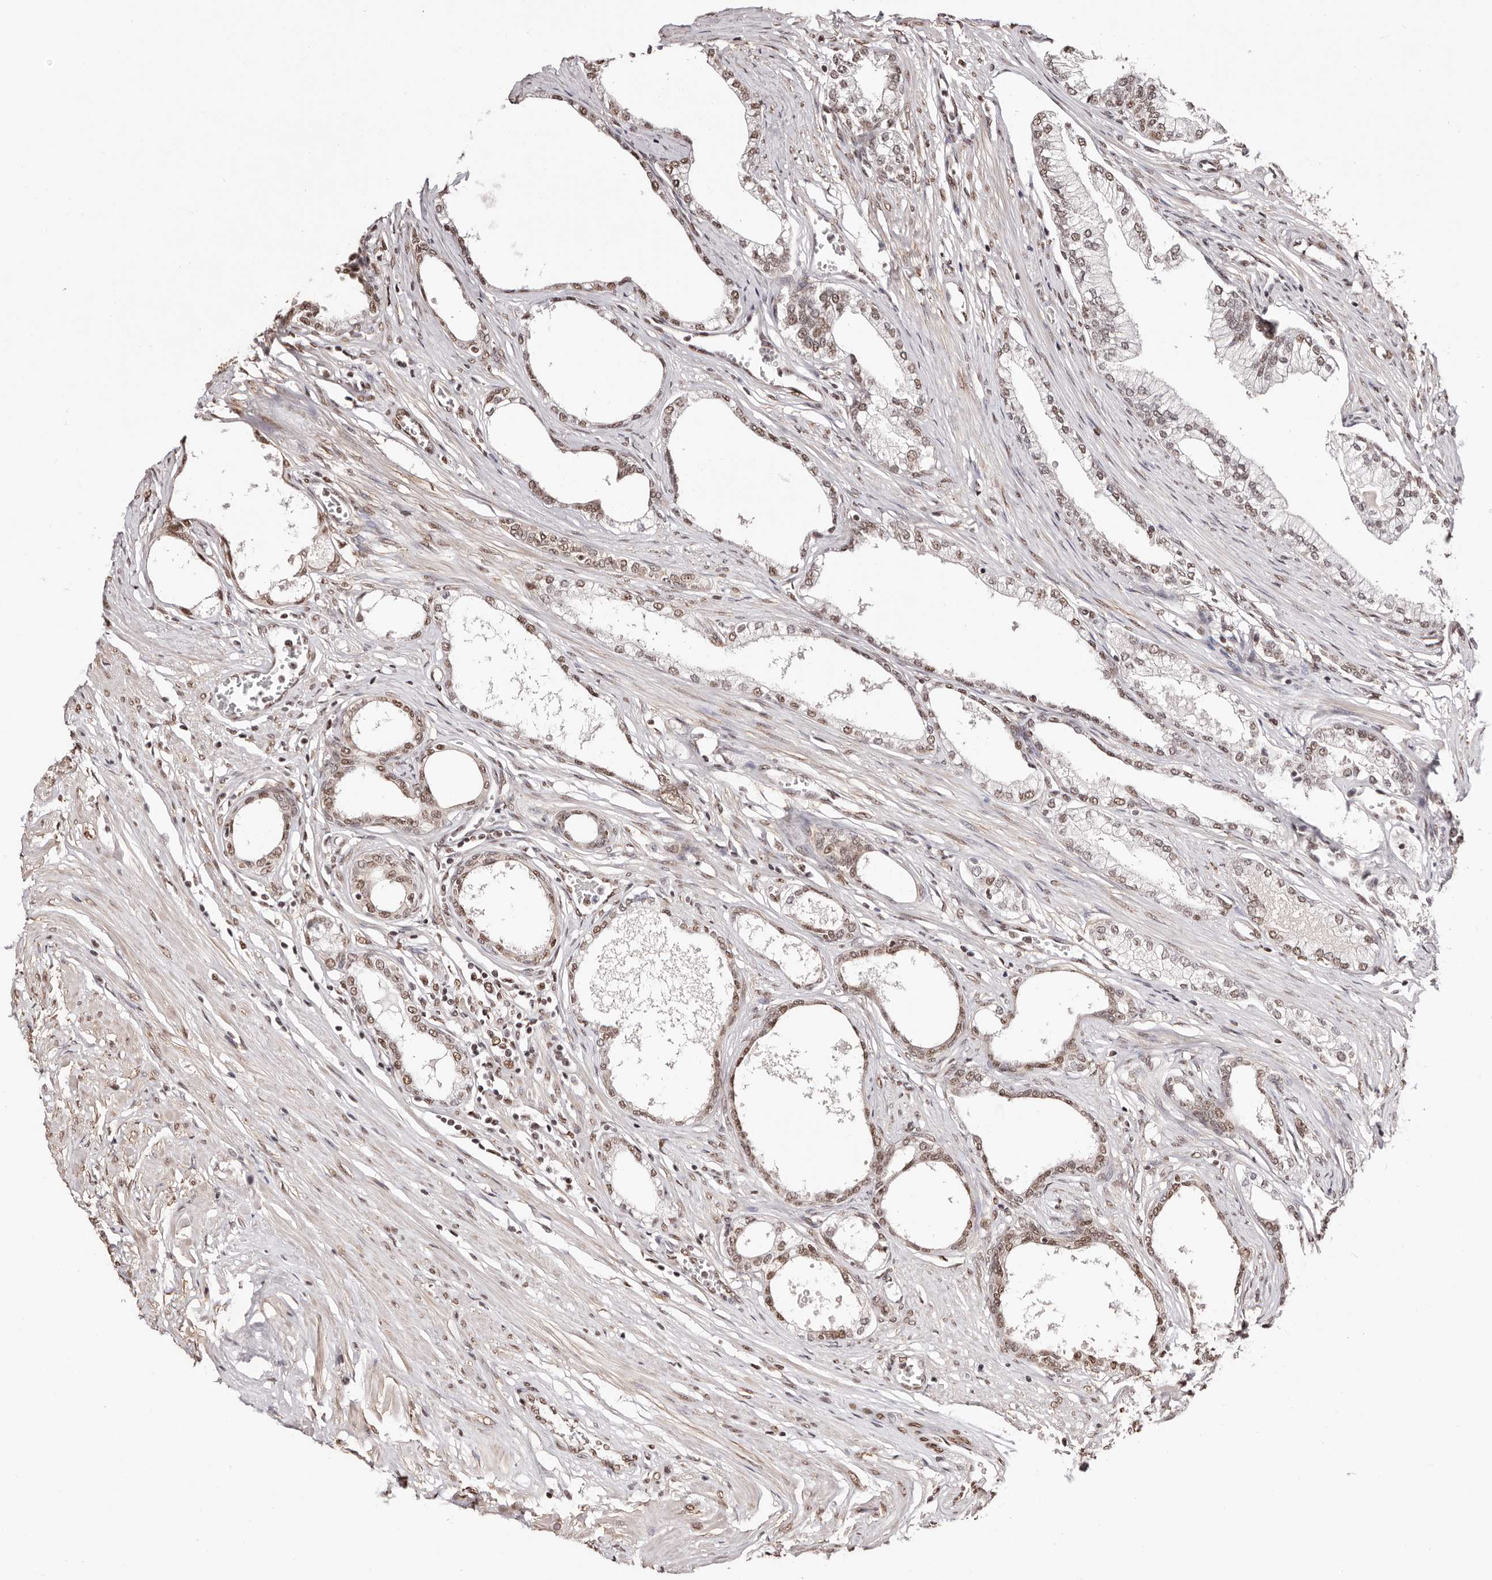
{"staining": {"intensity": "moderate", "quantity": ">75%", "location": "nuclear"}, "tissue": "prostate", "cell_type": "Glandular cells", "image_type": "normal", "snomed": [{"axis": "morphology", "description": "Normal tissue, NOS"}, {"axis": "morphology", "description": "Urothelial carcinoma, Low grade"}, {"axis": "topography", "description": "Urinary bladder"}, {"axis": "topography", "description": "Prostate"}], "caption": "IHC histopathology image of unremarkable prostate stained for a protein (brown), which demonstrates medium levels of moderate nuclear staining in about >75% of glandular cells.", "gene": "BICRAL", "patient": {"sex": "male", "age": 60}}